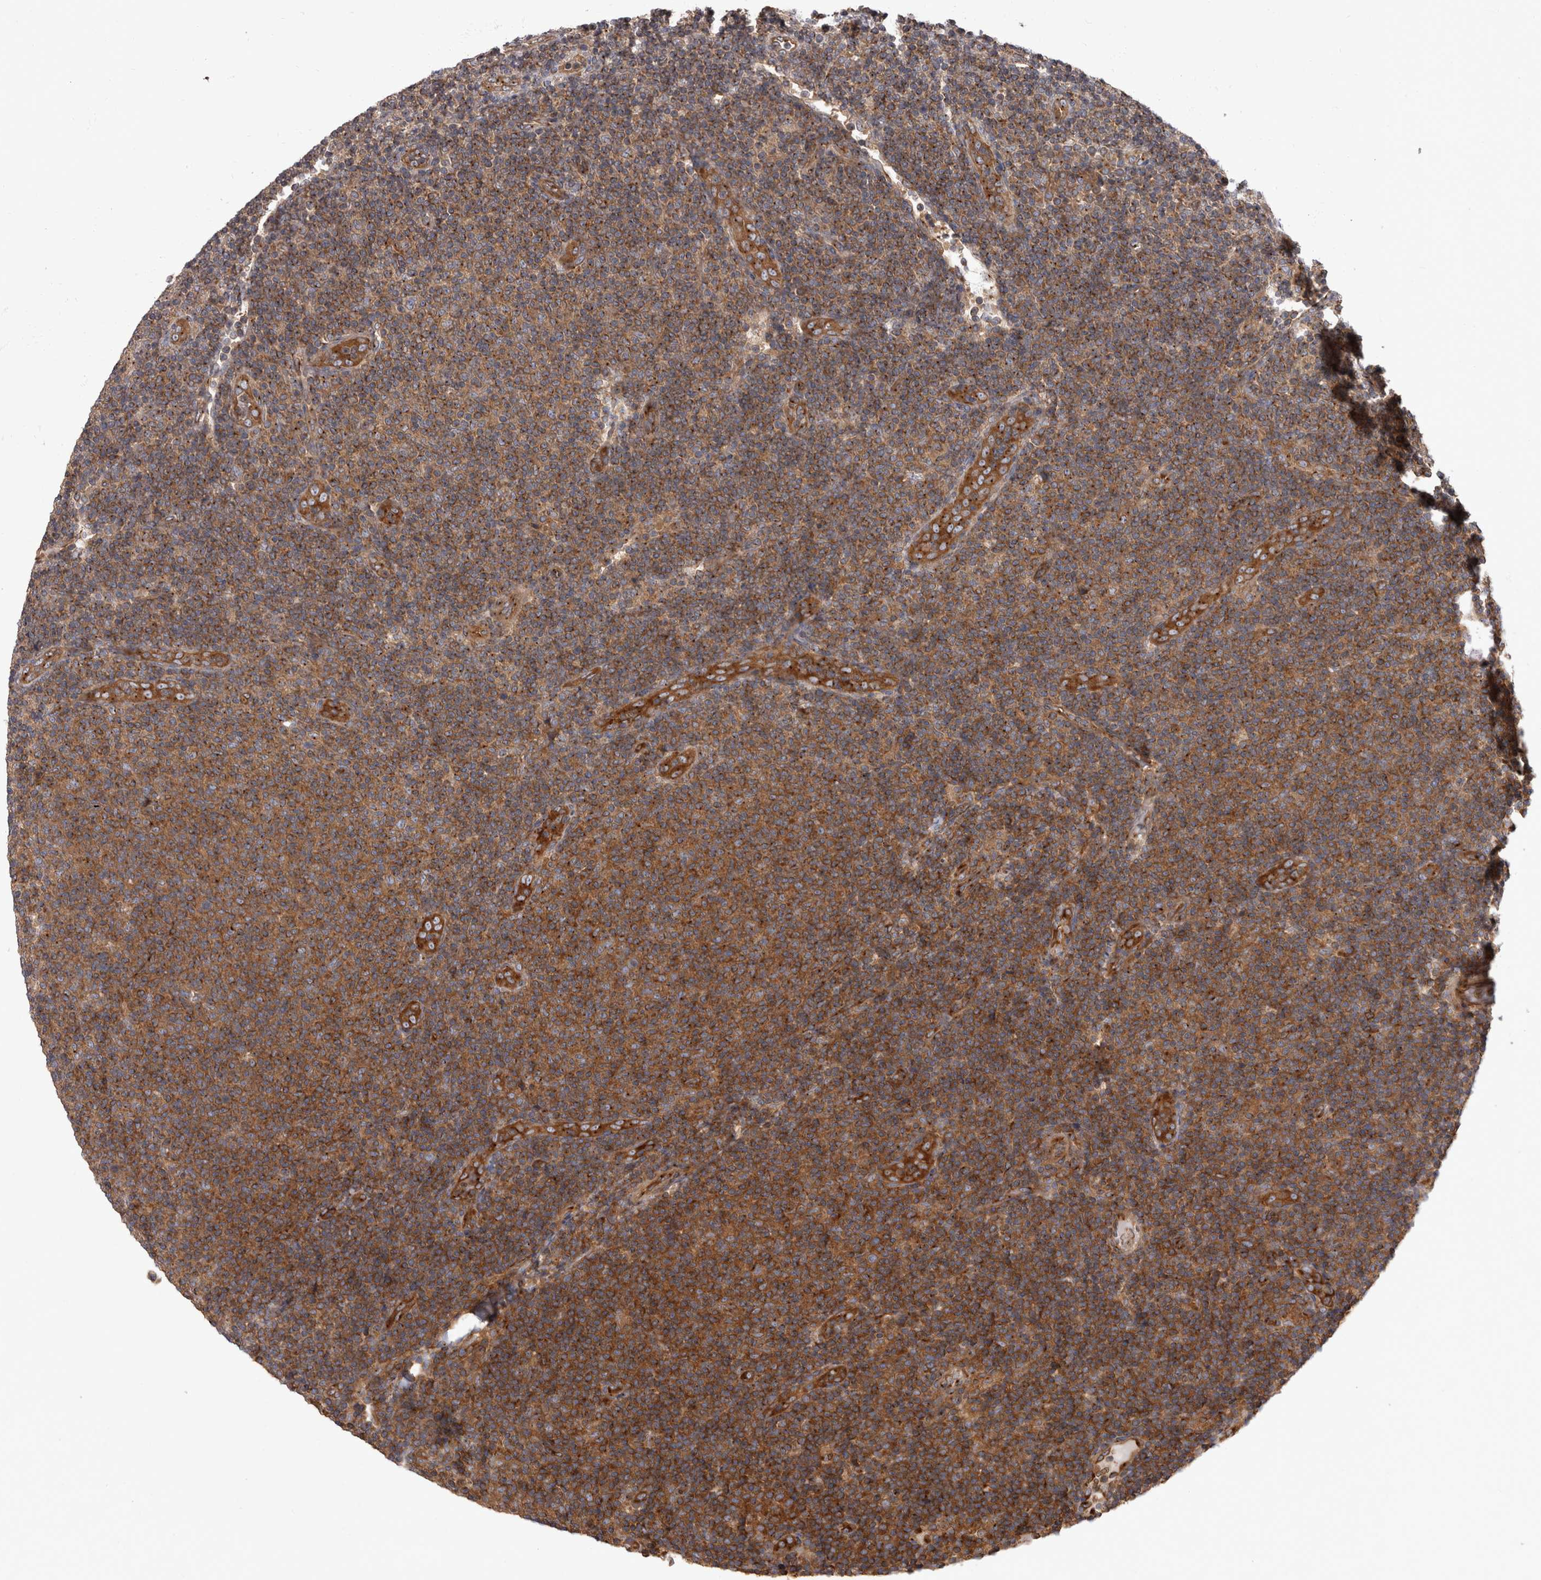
{"staining": {"intensity": "strong", "quantity": "25%-75%", "location": "cytoplasmic/membranous"}, "tissue": "lymphoma", "cell_type": "Tumor cells", "image_type": "cancer", "snomed": [{"axis": "morphology", "description": "Malignant lymphoma, non-Hodgkin's type, Low grade"}, {"axis": "topography", "description": "Lymph node"}], "caption": "Malignant lymphoma, non-Hodgkin's type (low-grade) stained with DAB (3,3'-diaminobenzidine) IHC displays high levels of strong cytoplasmic/membranous staining in approximately 25%-75% of tumor cells.", "gene": "HOOK3", "patient": {"sex": "male", "age": 66}}